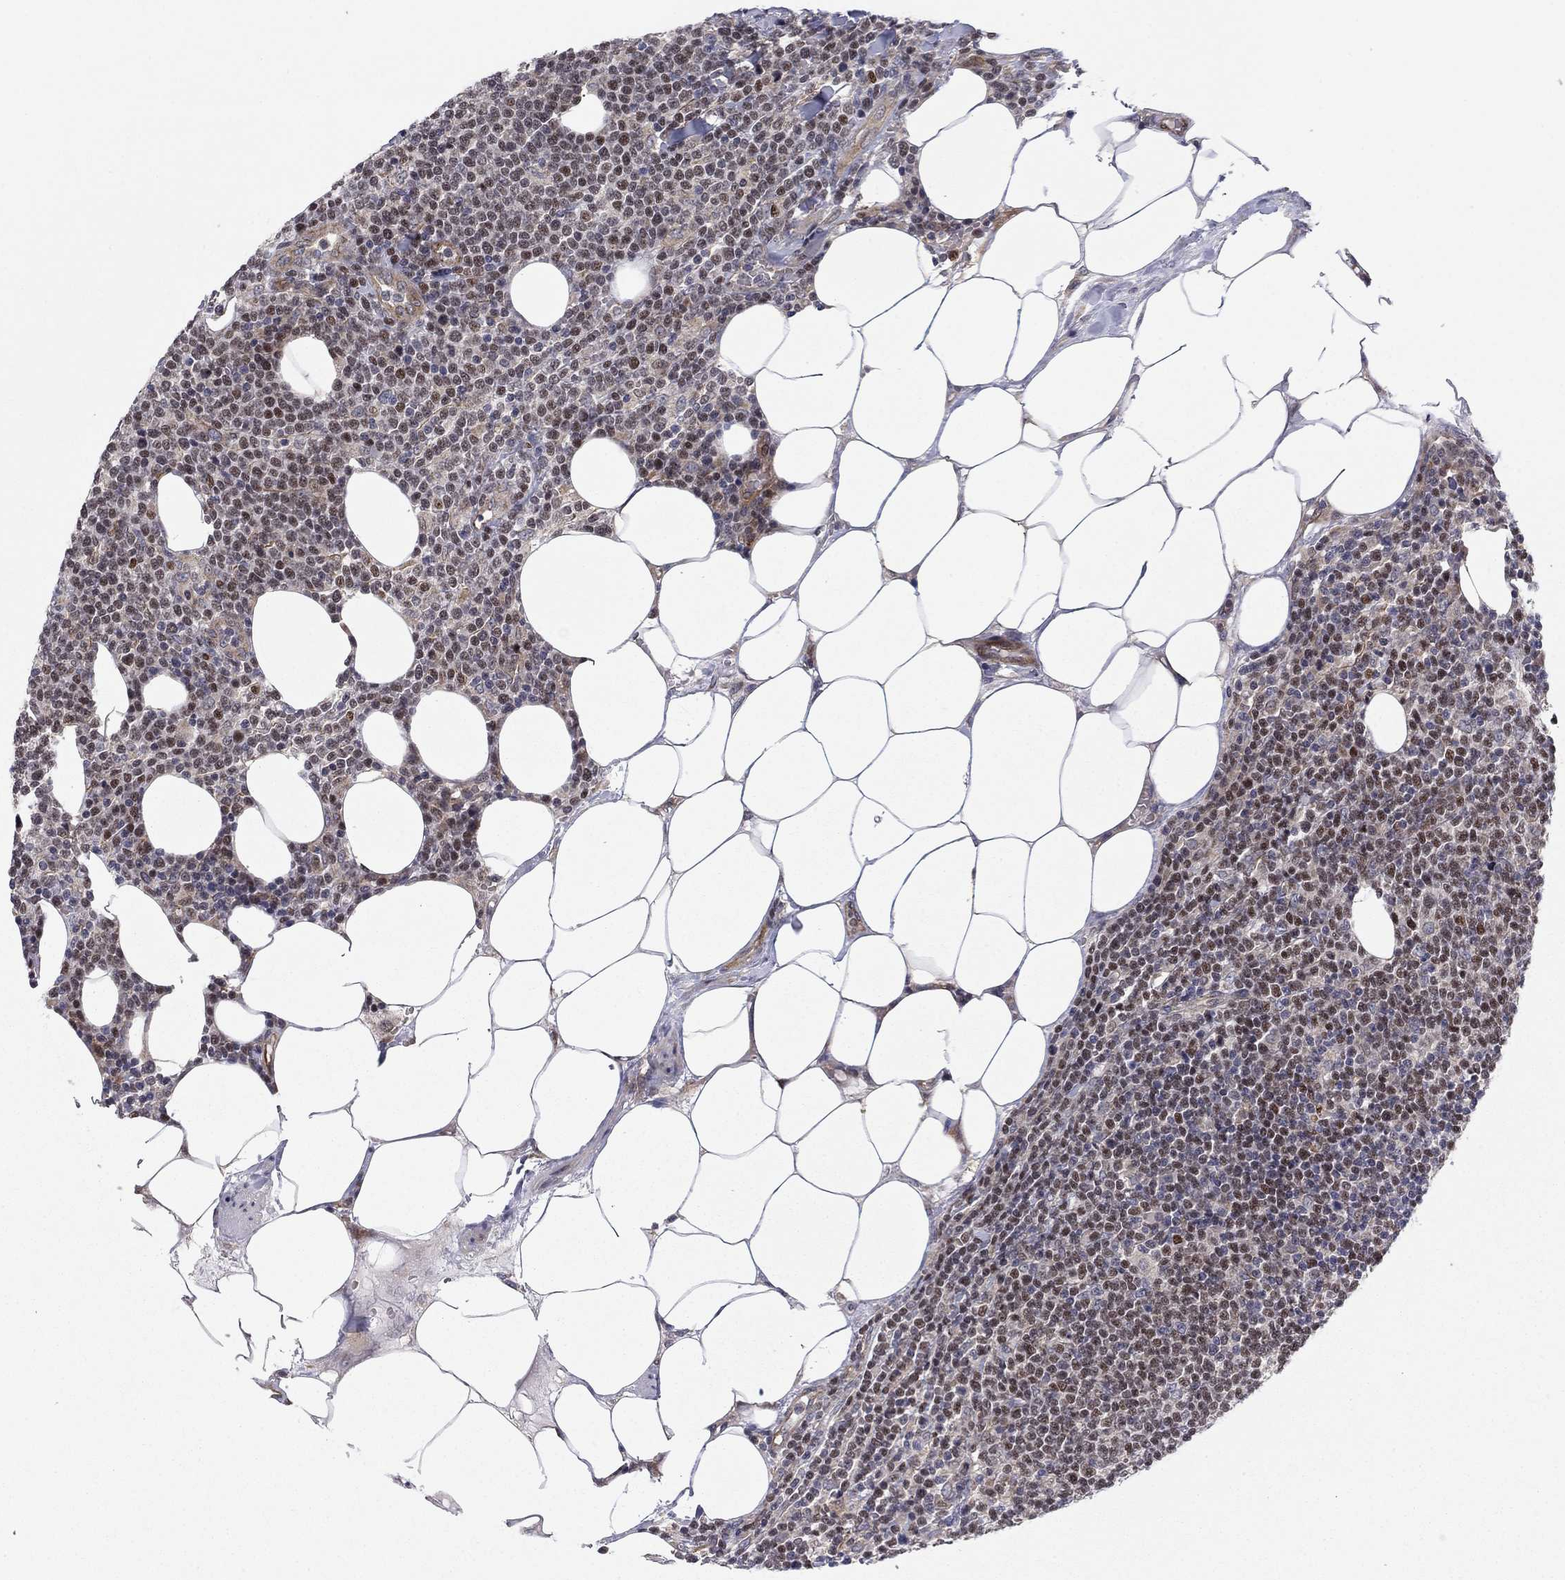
{"staining": {"intensity": "moderate", "quantity": "25%-75%", "location": "nuclear"}, "tissue": "lymphoma", "cell_type": "Tumor cells", "image_type": "cancer", "snomed": [{"axis": "morphology", "description": "Malignant lymphoma, non-Hodgkin's type, High grade"}, {"axis": "topography", "description": "Lymph node"}], "caption": "A brown stain shows moderate nuclear positivity of a protein in lymphoma tumor cells.", "gene": "BCL11A", "patient": {"sex": "male", "age": 61}}